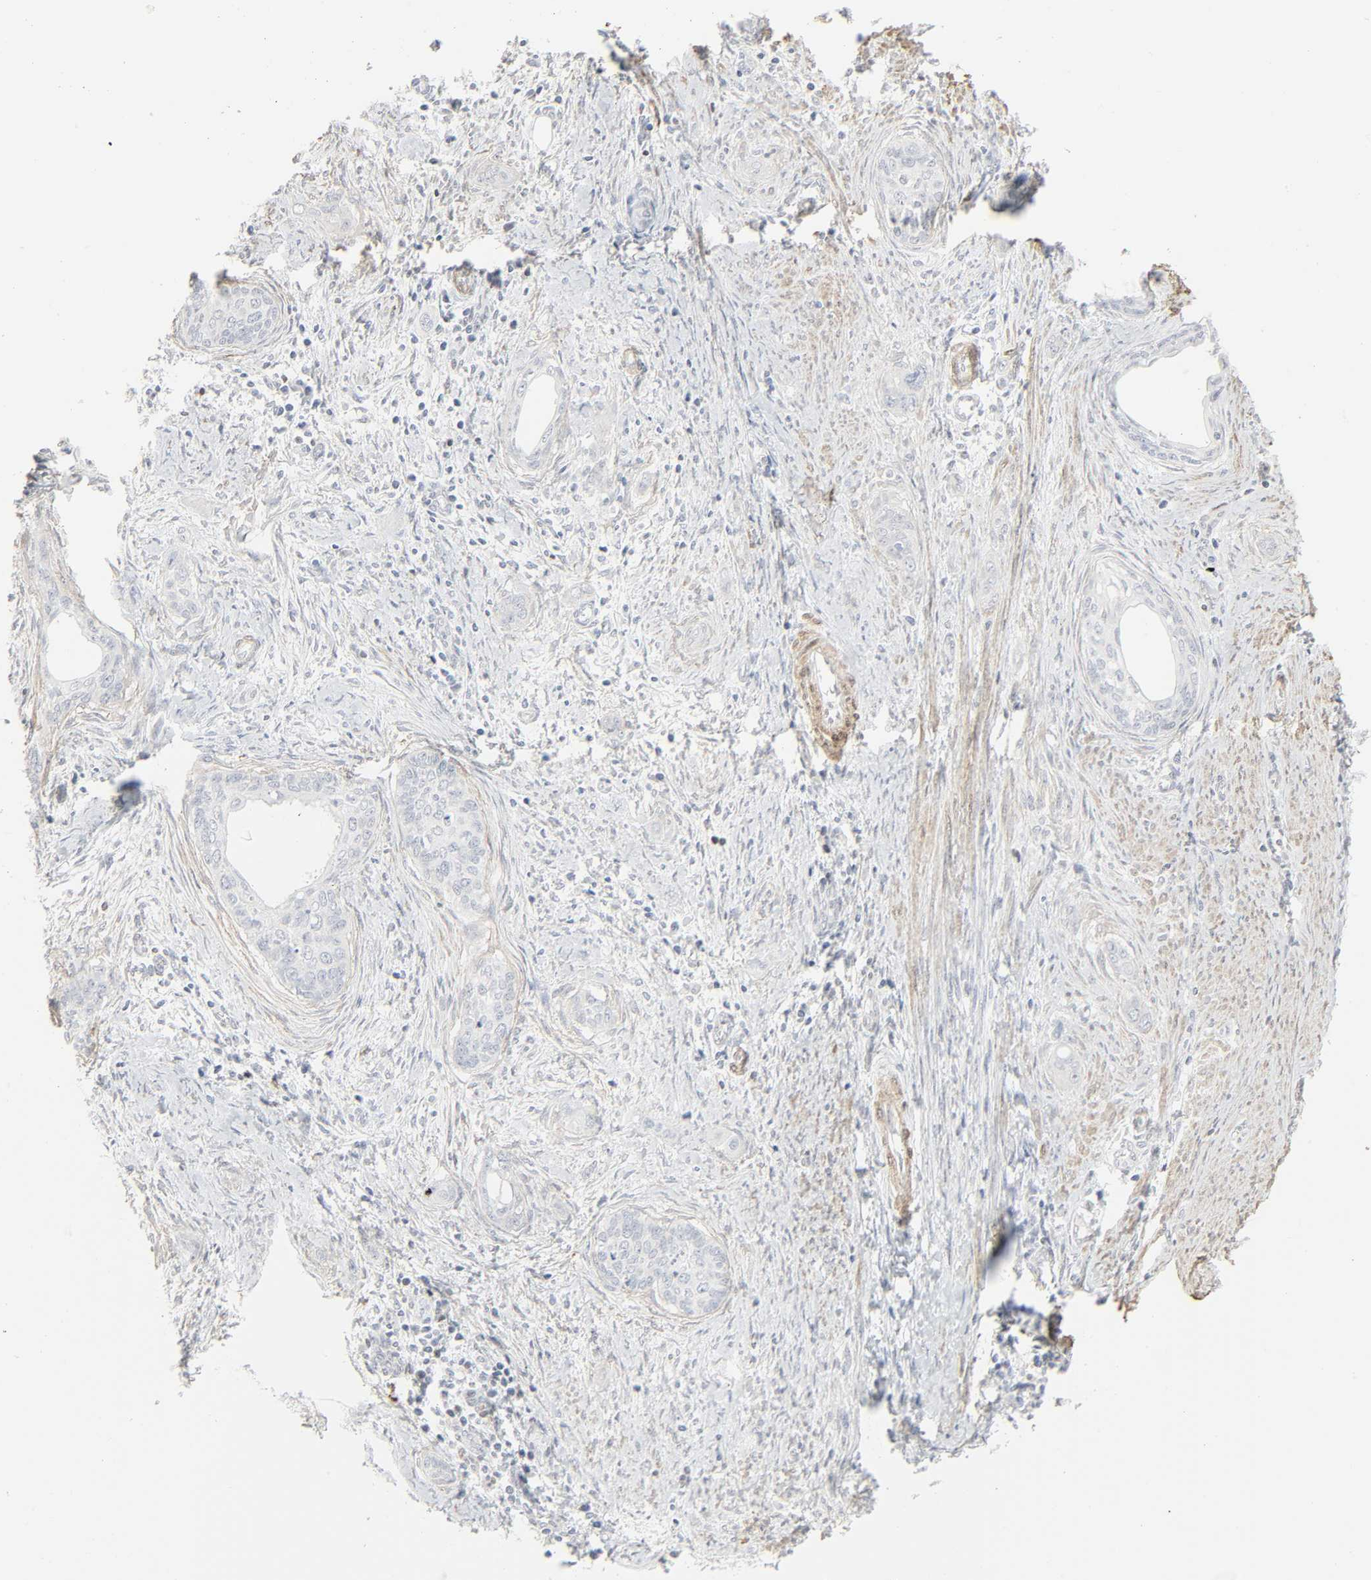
{"staining": {"intensity": "negative", "quantity": "none", "location": "none"}, "tissue": "cervical cancer", "cell_type": "Tumor cells", "image_type": "cancer", "snomed": [{"axis": "morphology", "description": "Squamous cell carcinoma, NOS"}, {"axis": "topography", "description": "Cervix"}], "caption": "The micrograph demonstrates no staining of tumor cells in squamous cell carcinoma (cervical).", "gene": "ZBTB16", "patient": {"sex": "female", "age": 33}}